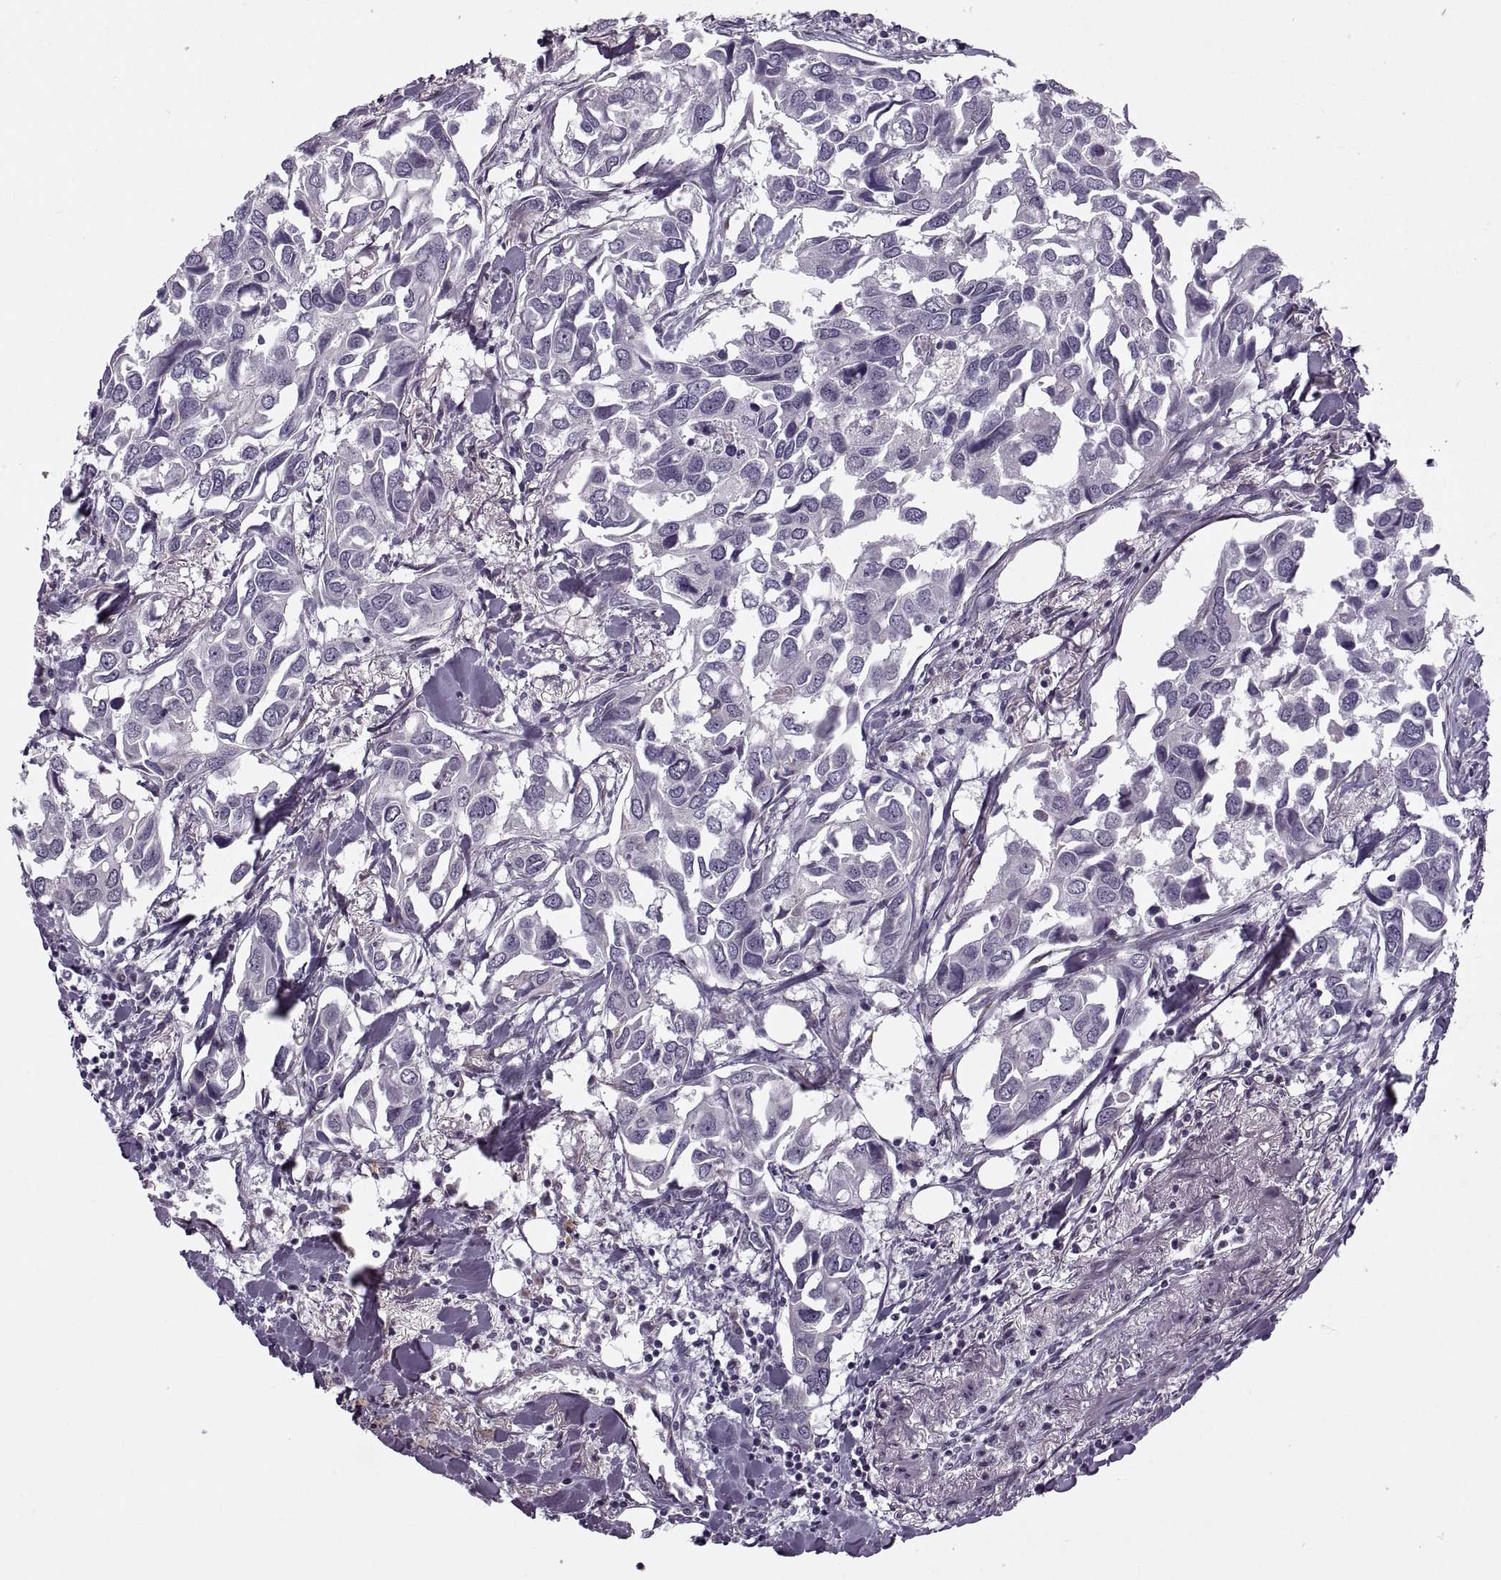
{"staining": {"intensity": "negative", "quantity": "none", "location": "none"}, "tissue": "breast cancer", "cell_type": "Tumor cells", "image_type": "cancer", "snomed": [{"axis": "morphology", "description": "Duct carcinoma"}, {"axis": "topography", "description": "Breast"}], "caption": "The immunohistochemistry photomicrograph has no significant expression in tumor cells of breast intraductal carcinoma tissue.", "gene": "PRSS37", "patient": {"sex": "female", "age": 83}}